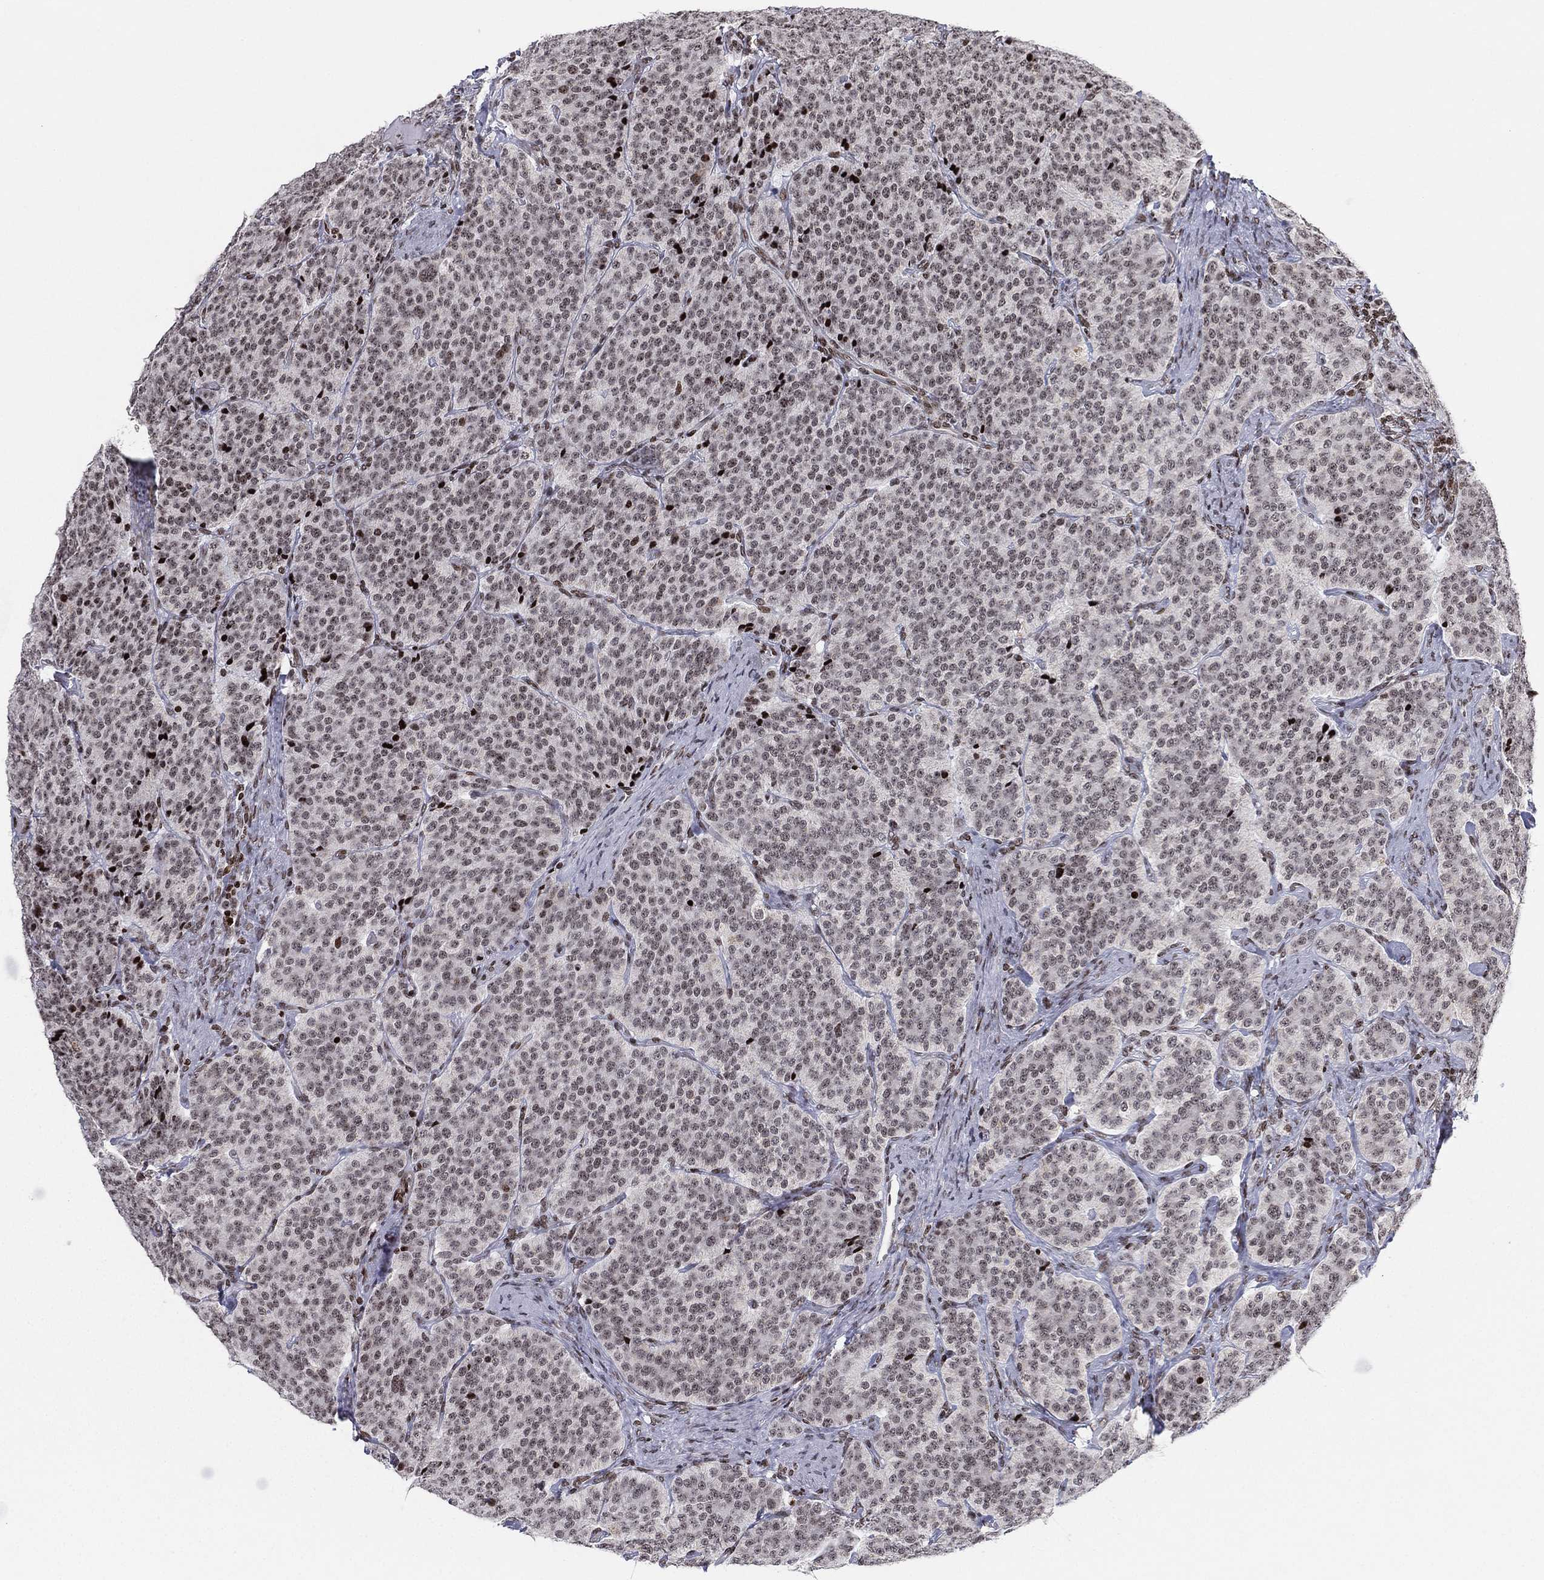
{"staining": {"intensity": "negative", "quantity": "none", "location": "none"}, "tissue": "carcinoid", "cell_type": "Tumor cells", "image_type": "cancer", "snomed": [{"axis": "morphology", "description": "Carcinoid, malignant, NOS"}, {"axis": "topography", "description": "Small intestine"}], "caption": "High magnification brightfield microscopy of carcinoid (malignant) stained with DAB (brown) and counterstained with hematoxylin (blue): tumor cells show no significant expression.", "gene": "MFSD14A", "patient": {"sex": "female", "age": 58}}